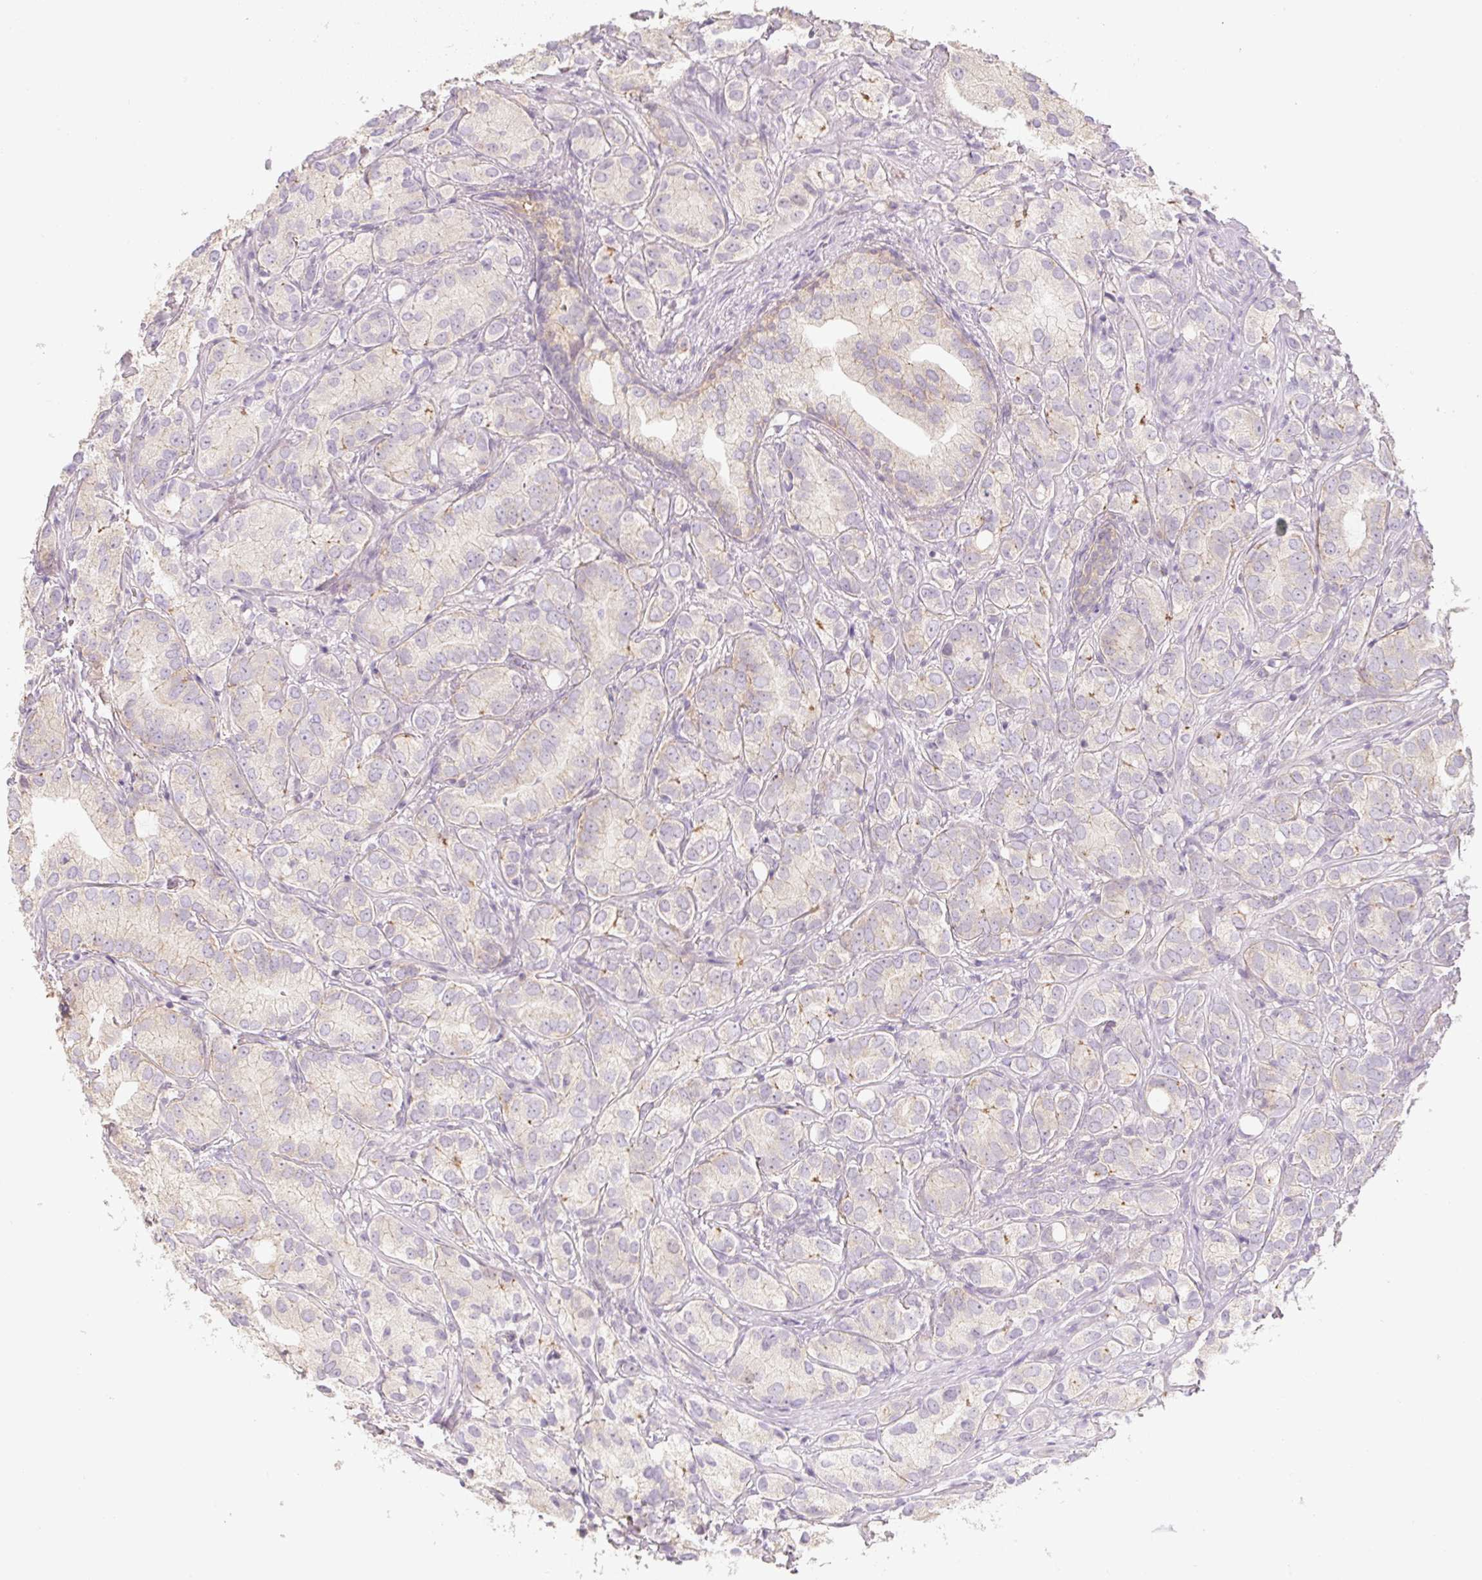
{"staining": {"intensity": "negative", "quantity": "none", "location": "none"}, "tissue": "prostate cancer", "cell_type": "Tumor cells", "image_type": "cancer", "snomed": [{"axis": "morphology", "description": "Adenocarcinoma, High grade"}, {"axis": "topography", "description": "Prostate"}], "caption": "This is an IHC histopathology image of prostate cancer. There is no staining in tumor cells.", "gene": "MIA2", "patient": {"sex": "male", "age": 82}}